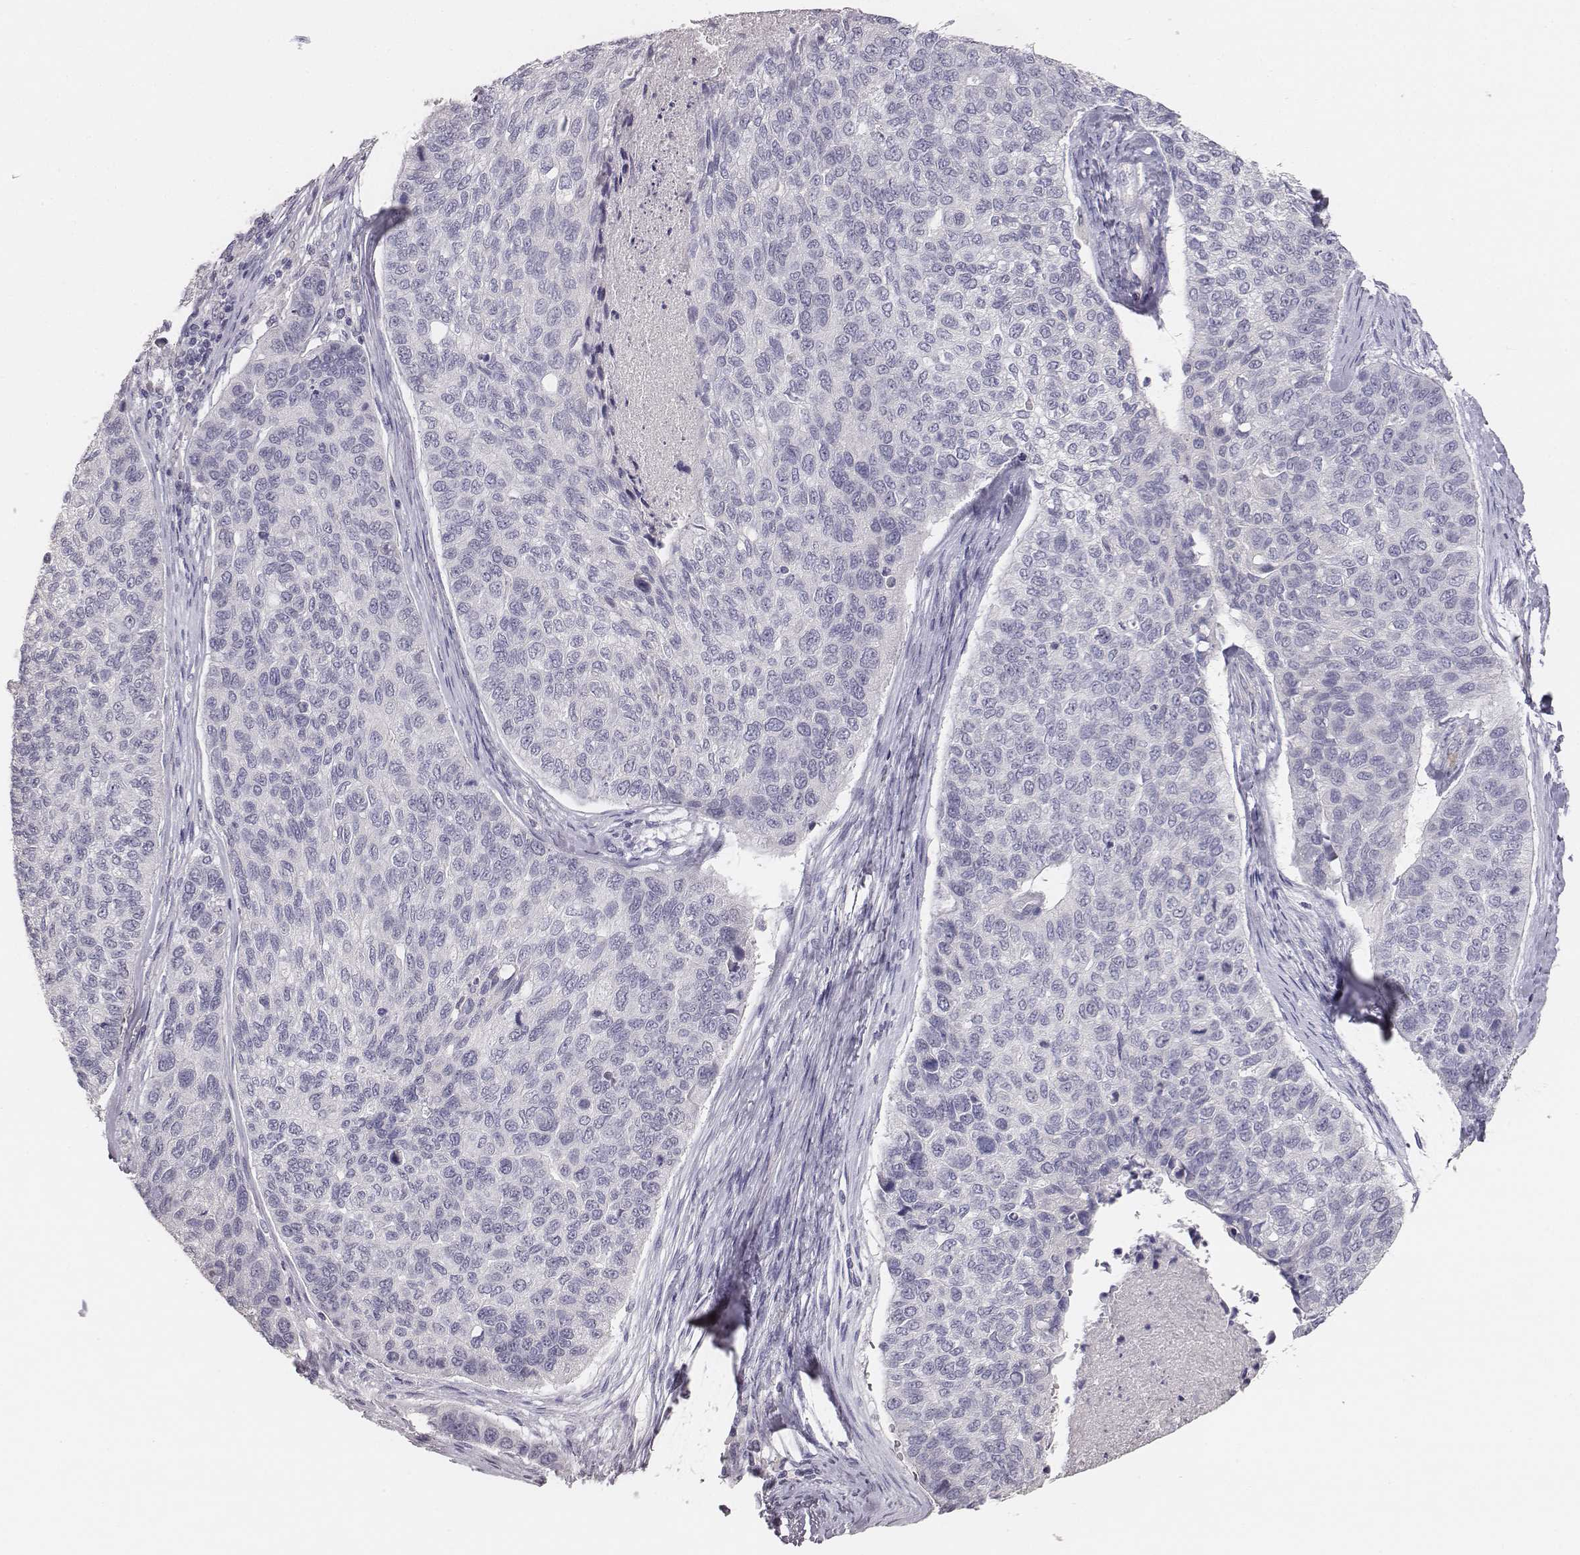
{"staining": {"intensity": "negative", "quantity": "none", "location": "none"}, "tissue": "lung cancer", "cell_type": "Tumor cells", "image_type": "cancer", "snomed": [{"axis": "morphology", "description": "Squamous cell carcinoma, NOS"}, {"axis": "topography", "description": "Lung"}], "caption": "A high-resolution photomicrograph shows immunohistochemistry (IHC) staining of lung cancer (squamous cell carcinoma), which reveals no significant staining in tumor cells.", "gene": "MYH6", "patient": {"sex": "male", "age": 69}}